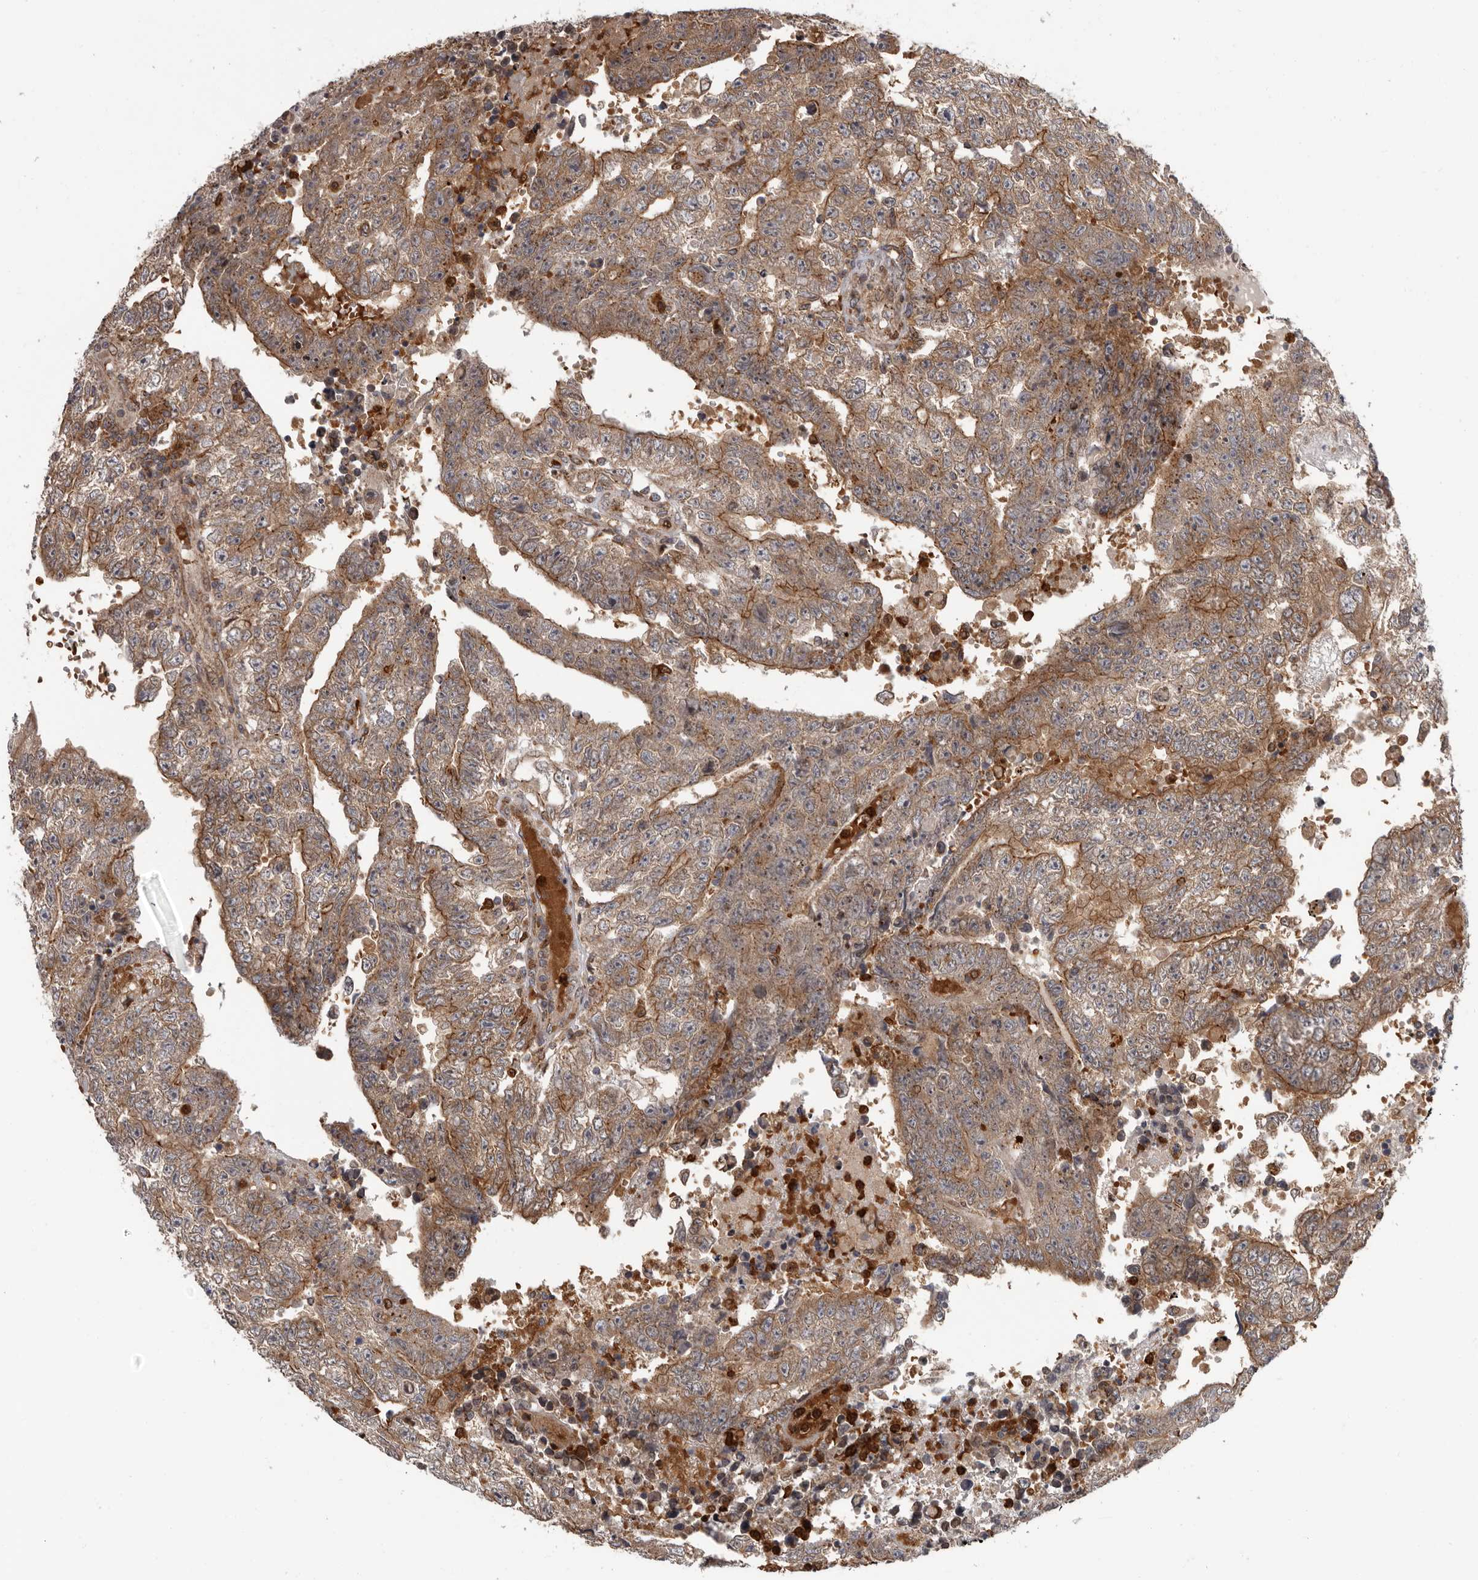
{"staining": {"intensity": "moderate", "quantity": "25%-75%", "location": "cytoplasmic/membranous"}, "tissue": "testis cancer", "cell_type": "Tumor cells", "image_type": "cancer", "snomed": [{"axis": "morphology", "description": "Carcinoma, Embryonal, NOS"}, {"axis": "topography", "description": "Testis"}], "caption": "Immunohistochemical staining of human testis cancer (embryonal carcinoma) shows moderate cytoplasmic/membranous protein positivity in approximately 25%-75% of tumor cells.", "gene": "FGFR4", "patient": {"sex": "male", "age": 25}}